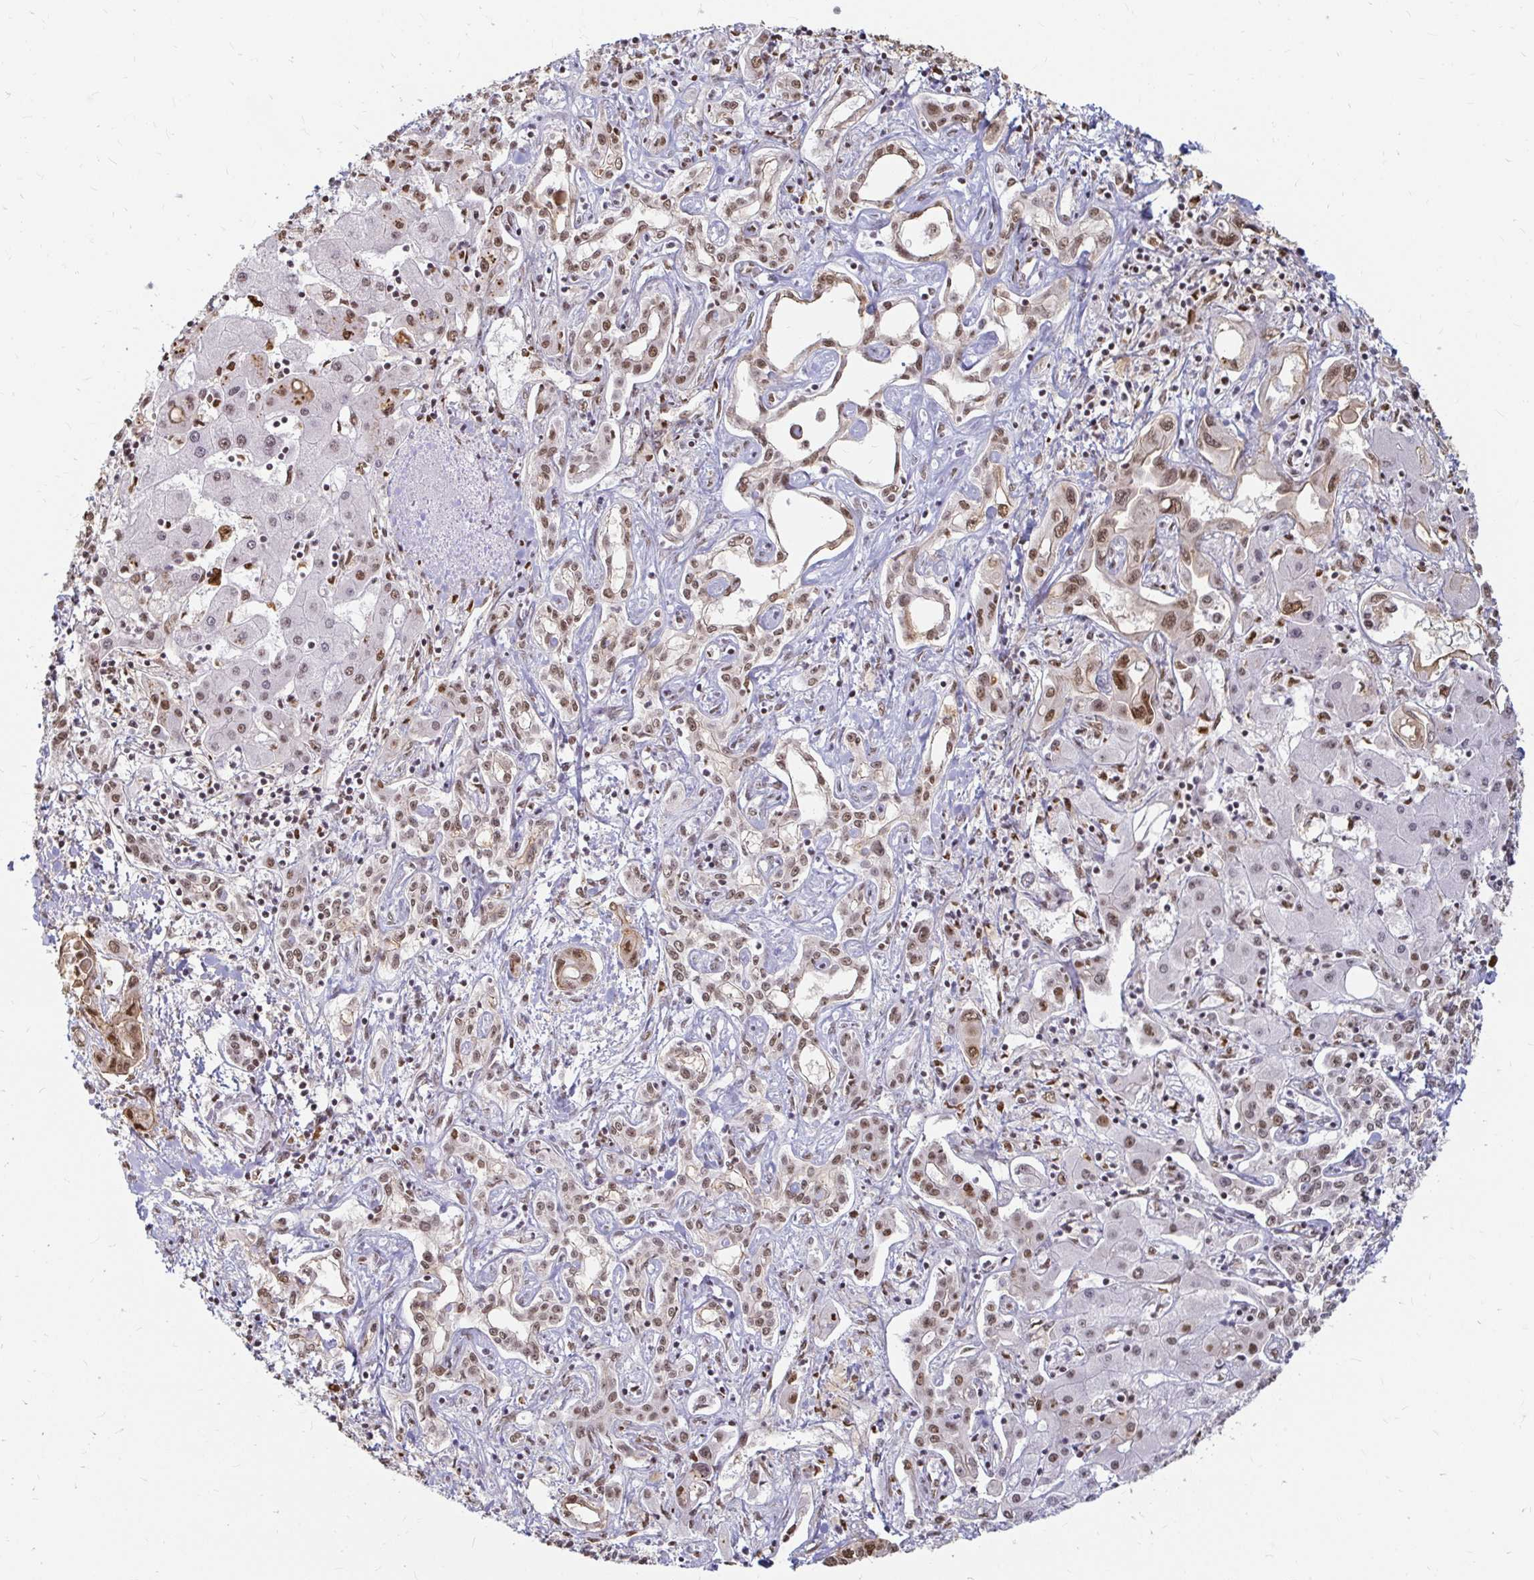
{"staining": {"intensity": "moderate", "quantity": ">75%", "location": "nuclear"}, "tissue": "liver cancer", "cell_type": "Tumor cells", "image_type": "cancer", "snomed": [{"axis": "morphology", "description": "Cholangiocarcinoma"}, {"axis": "topography", "description": "Liver"}], "caption": "Immunohistochemistry of cholangiocarcinoma (liver) demonstrates medium levels of moderate nuclear staining in about >75% of tumor cells. Nuclei are stained in blue.", "gene": "HNRNPU", "patient": {"sex": "female", "age": 64}}